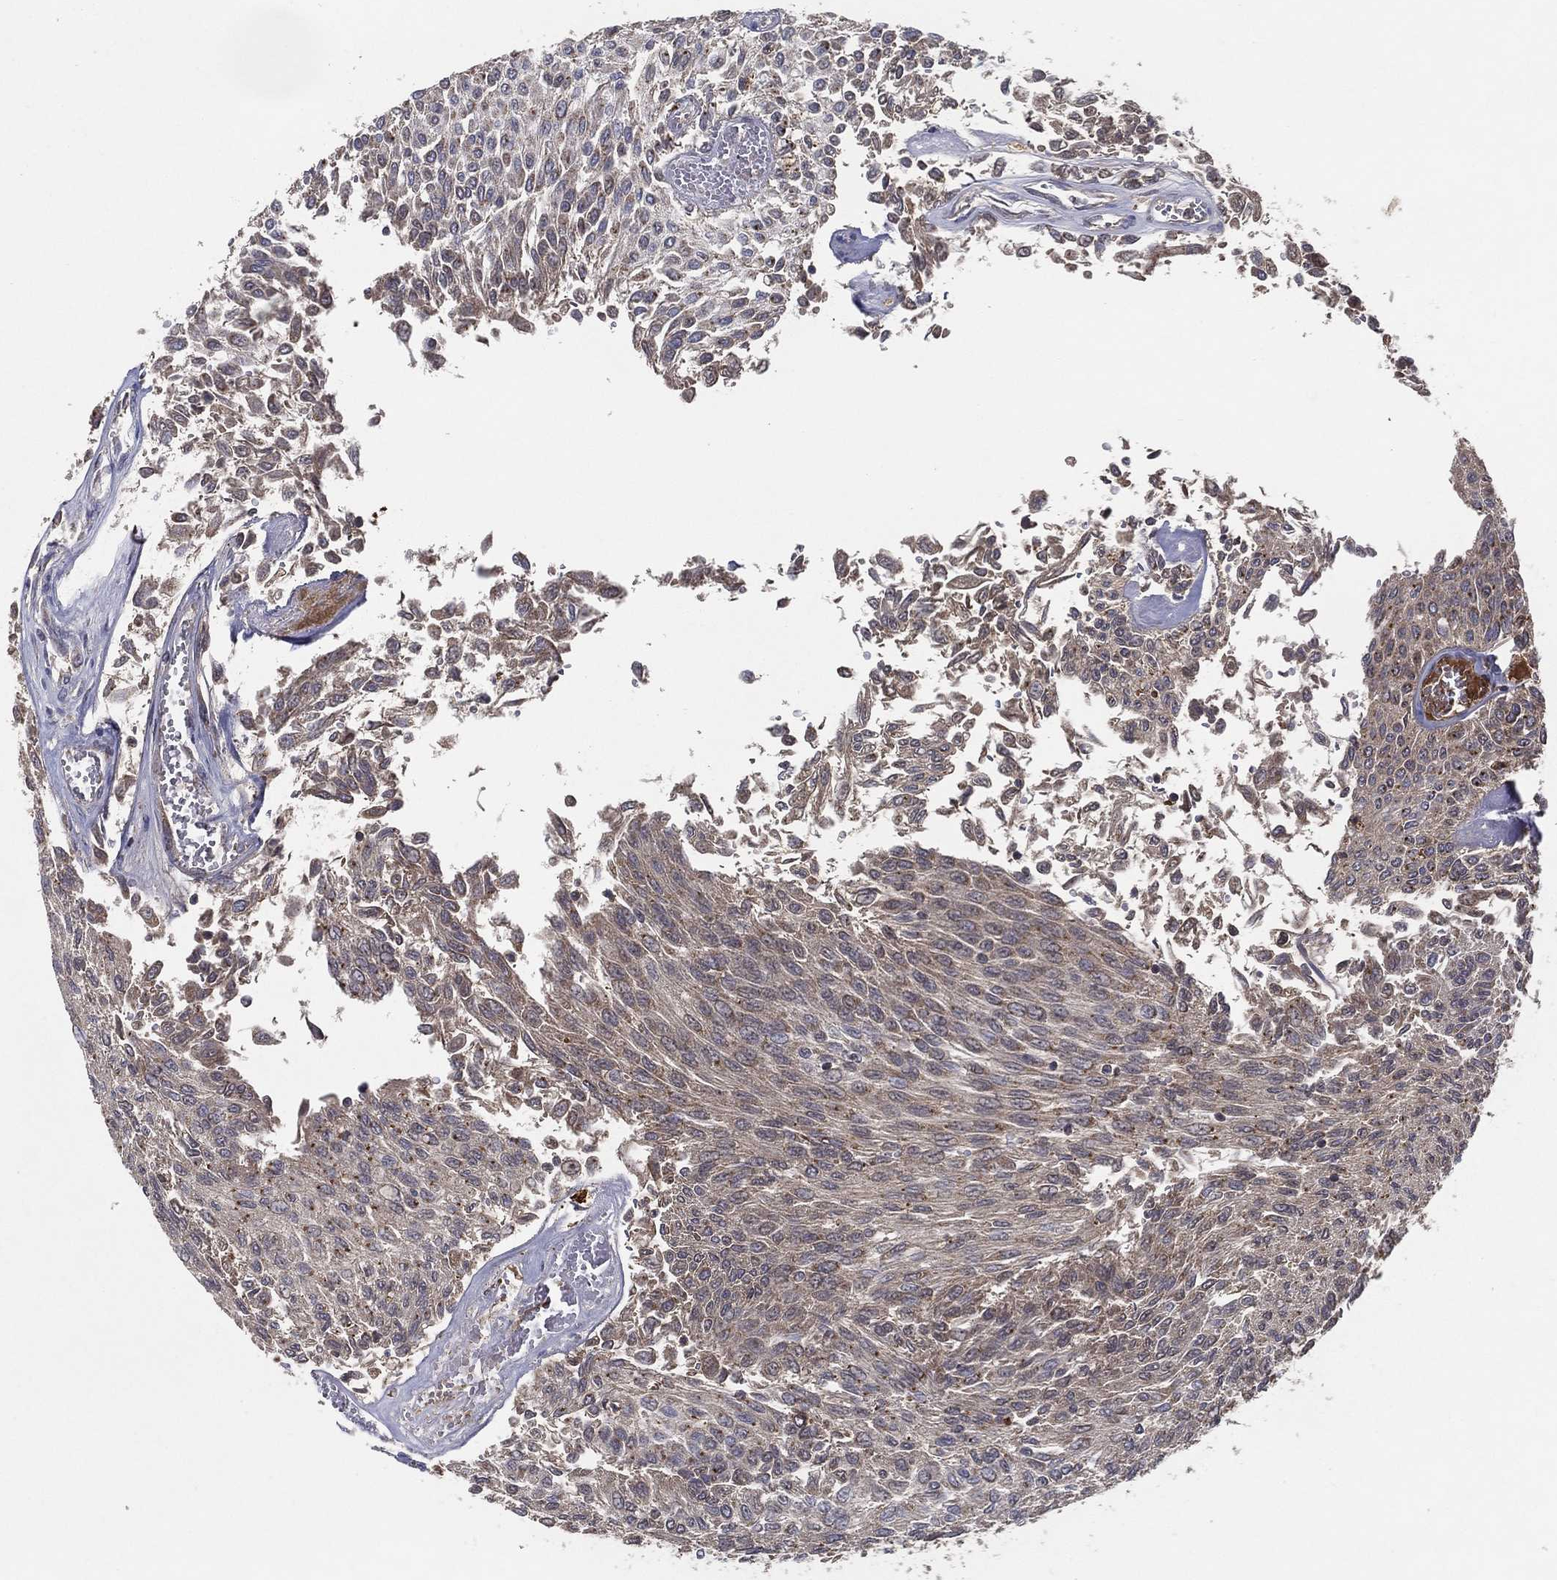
{"staining": {"intensity": "negative", "quantity": "none", "location": "none"}, "tissue": "urothelial cancer", "cell_type": "Tumor cells", "image_type": "cancer", "snomed": [{"axis": "morphology", "description": "Urothelial carcinoma, Low grade"}, {"axis": "topography", "description": "Urinary bladder"}], "caption": "The micrograph displays no staining of tumor cells in urothelial carcinoma (low-grade).", "gene": "MT-ND1", "patient": {"sex": "male", "age": 78}}